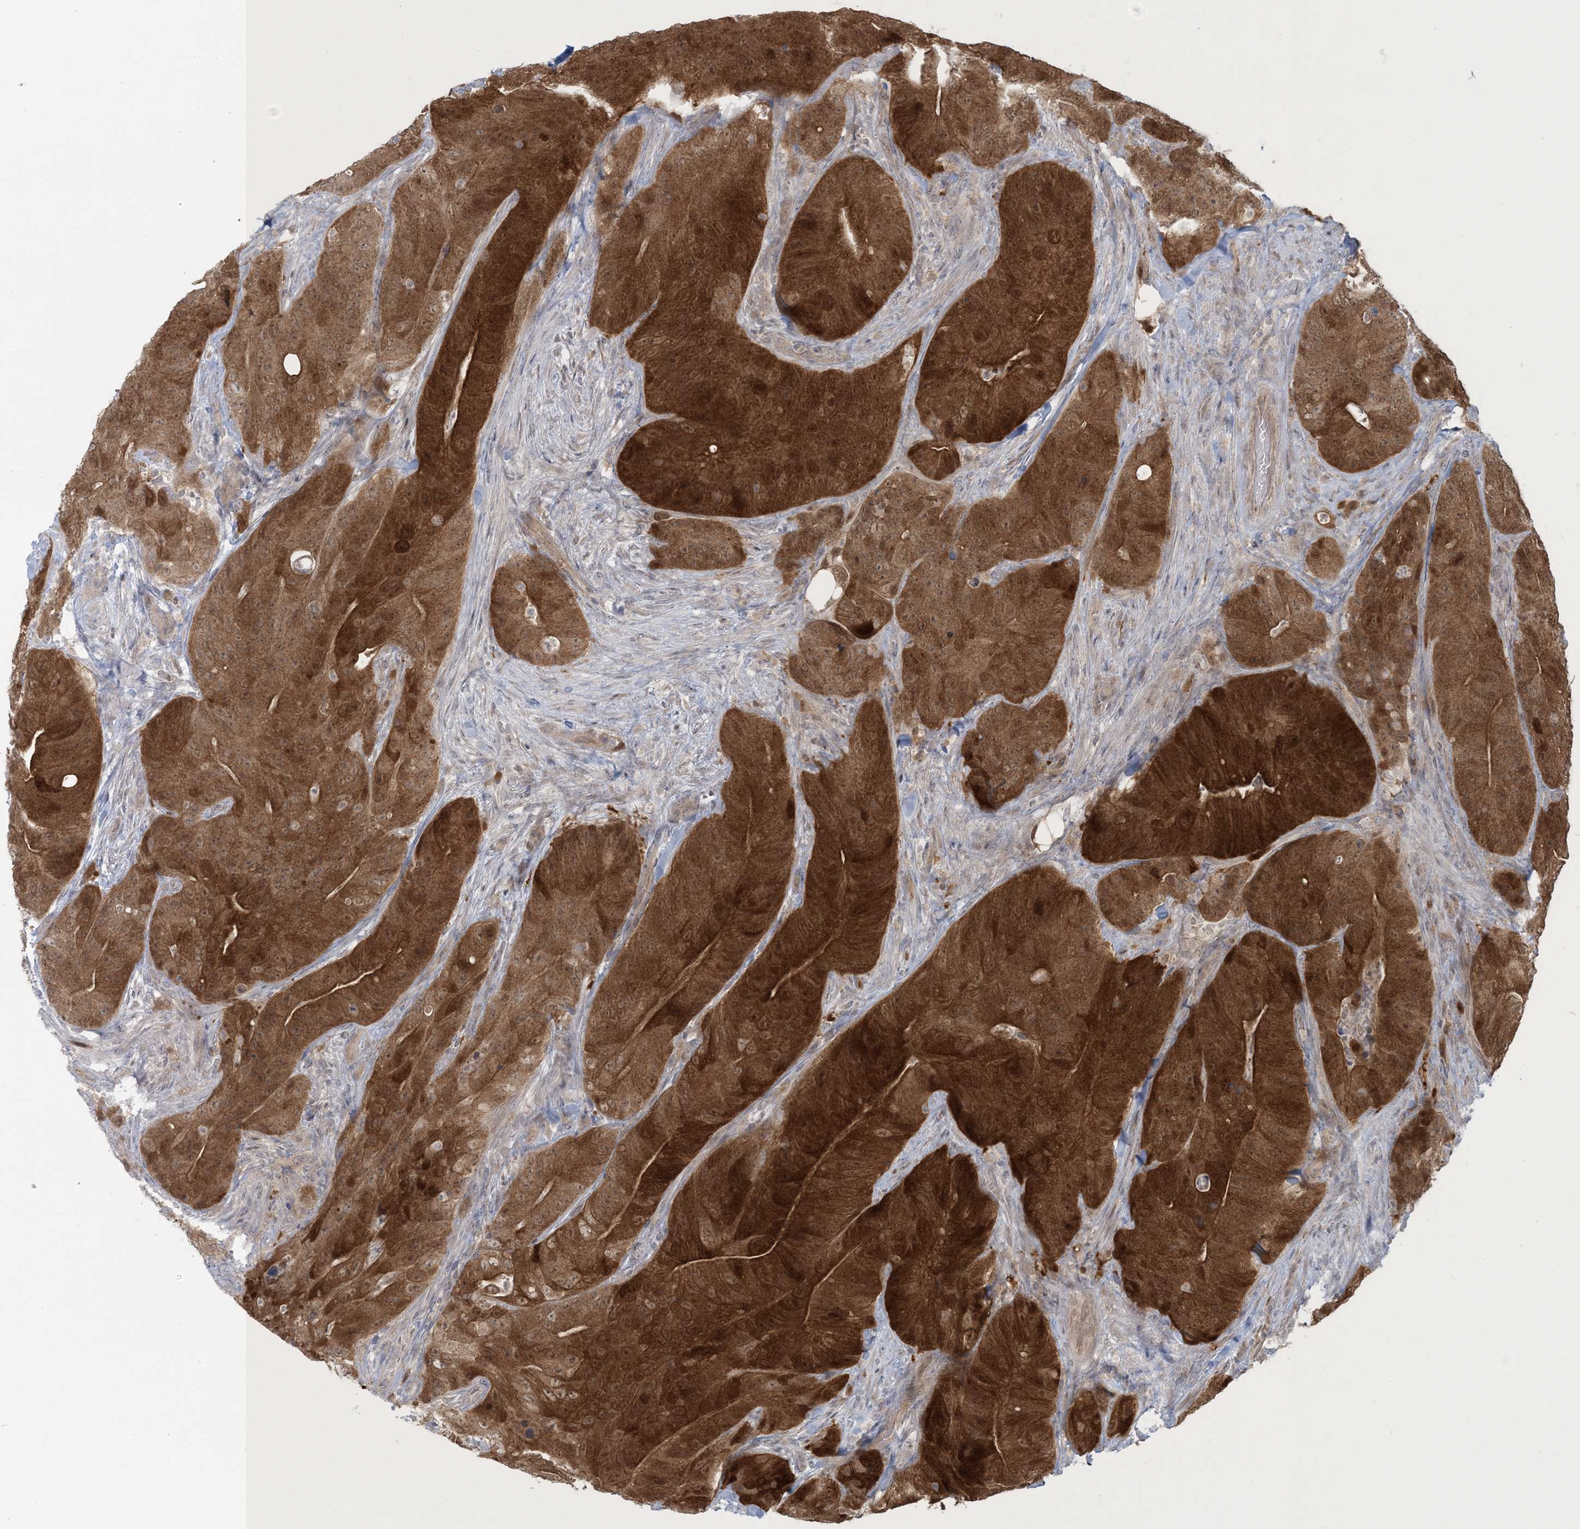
{"staining": {"intensity": "strong", "quantity": ">75%", "location": "cytoplasmic/membranous,nuclear"}, "tissue": "colorectal cancer", "cell_type": "Tumor cells", "image_type": "cancer", "snomed": [{"axis": "morphology", "description": "Normal tissue, NOS"}, {"axis": "topography", "description": "Colon"}], "caption": "Immunohistochemical staining of human colorectal cancer shows high levels of strong cytoplasmic/membranous and nuclear expression in about >75% of tumor cells. (brown staining indicates protein expression, while blue staining denotes nuclei).", "gene": "NRBP2", "patient": {"sex": "female", "age": 82}}